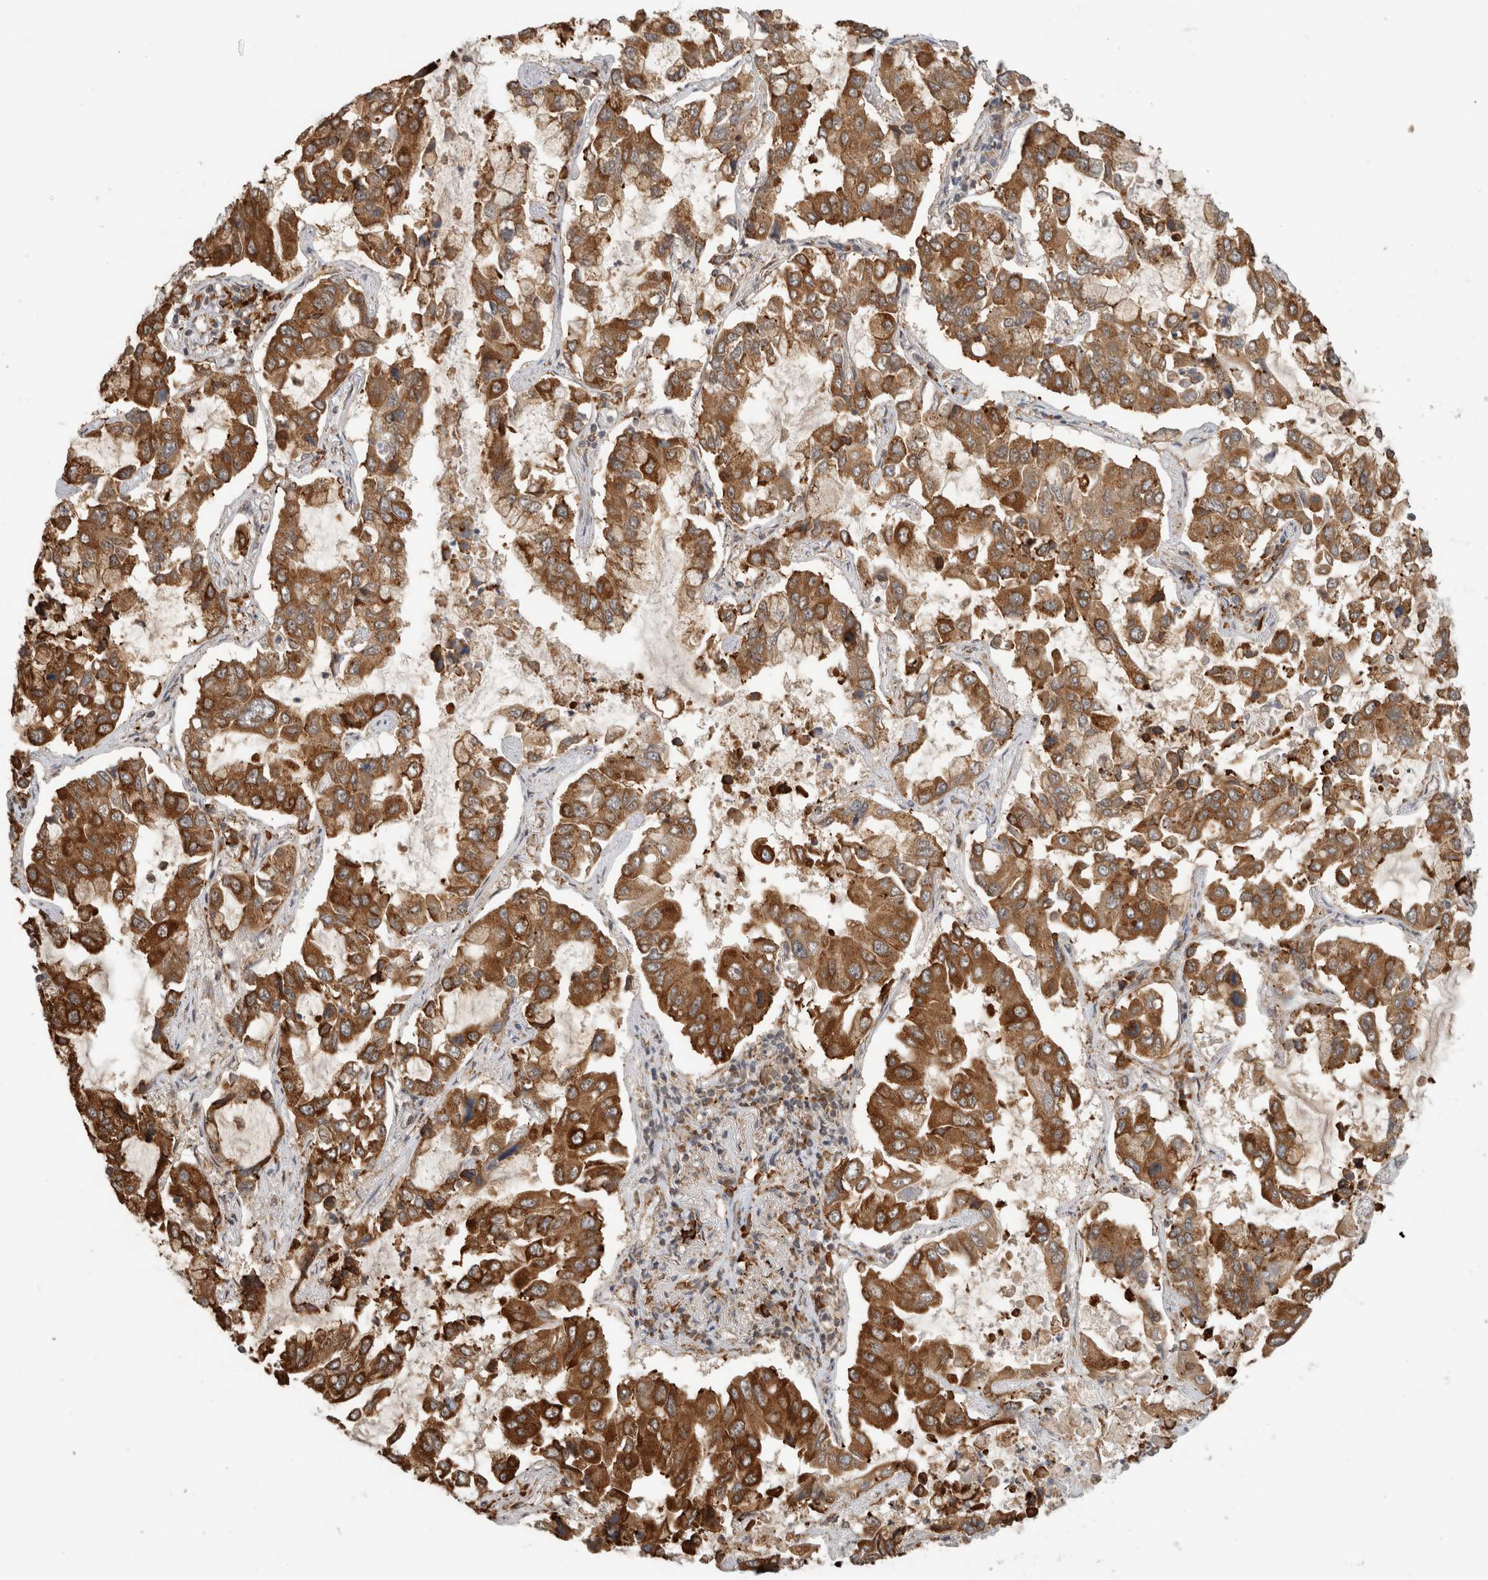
{"staining": {"intensity": "moderate", "quantity": ">75%", "location": "cytoplasmic/membranous"}, "tissue": "lung cancer", "cell_type": "Tumor cells", "image_type": "cancer", "snomed": [{"axis": "morphology", "description": "Adenocarcinoma, NOS"}, {"axis": "topography", "description": "Lung"}], "caption": "DAB (3,3'-diaminobenzidine) immunohistochemical staining of adenocarcinoma (lung) exhibits moderate cytoplasmic/membranous protein expression in about >75% of tumor cells.", "gene": "MS4A7", "patient": {"sex": "male", "age": 64}}